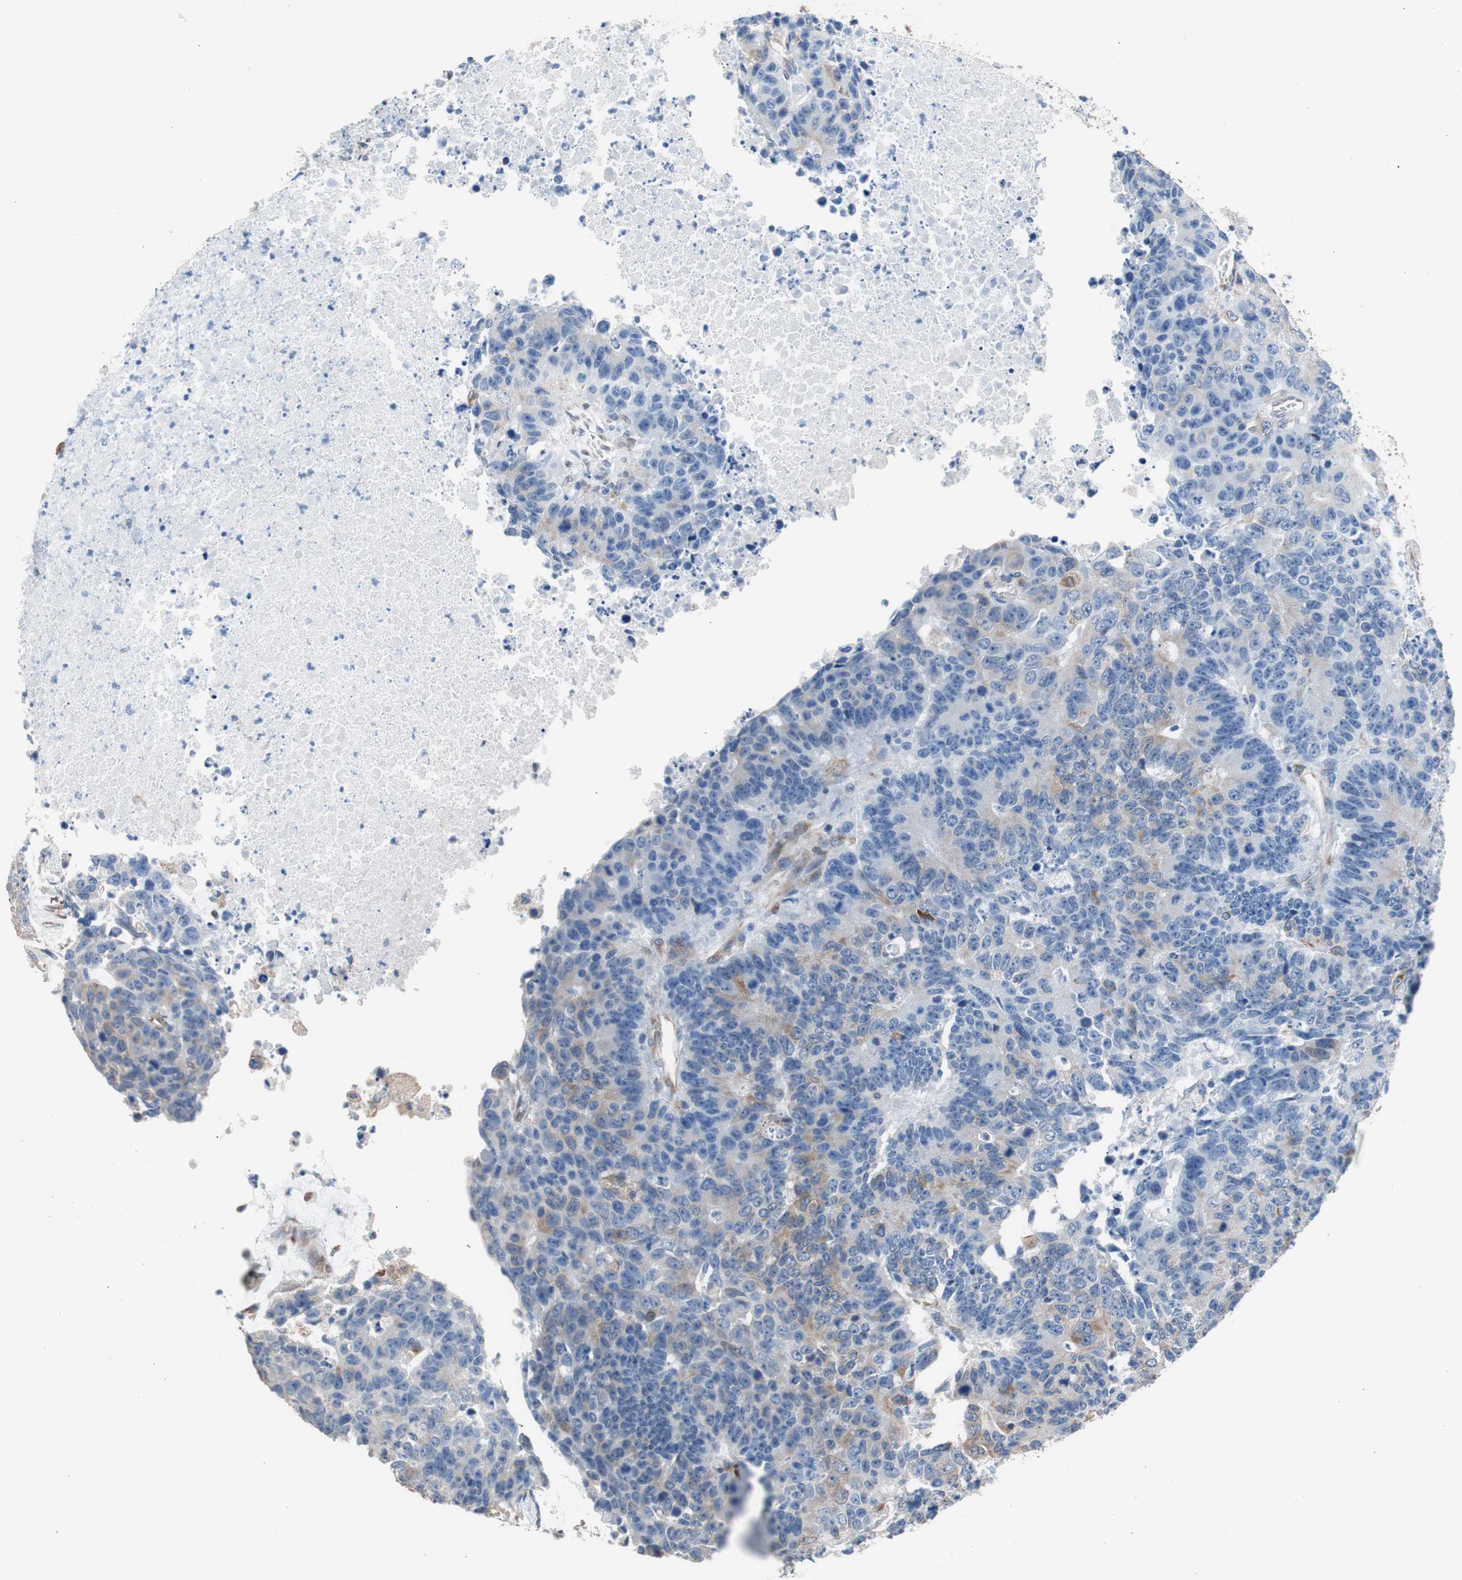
{"staining": {"intensity": "weak", "quantity": "<25%", "location": "cytoplasmic/membranous"}, "tissue": "colorectal cancer", "cell_type": "Tumor cells", "image_type": "cancer", "snomed": [{"axis": "morphology", "description": "Adenocarcinoma, NOS"}, {"axis": "topography", "description": "Colon"}], "caption": "High magnification brightfield microscopy of adenocarcinoma (colorectal) stained with DAB (3,3'-diaminobenzidine) (brown) and counterstained with hematoxylin (blue): tumor cells show no significant positivity. The staining was performed using DAB to visualize the protein expression in brown, while the nuclei were stained in blue with hematoxylin (Magnification: 20x).", "gene": "PBXIP1", "patient": {"sex": "female", "age": 86}}